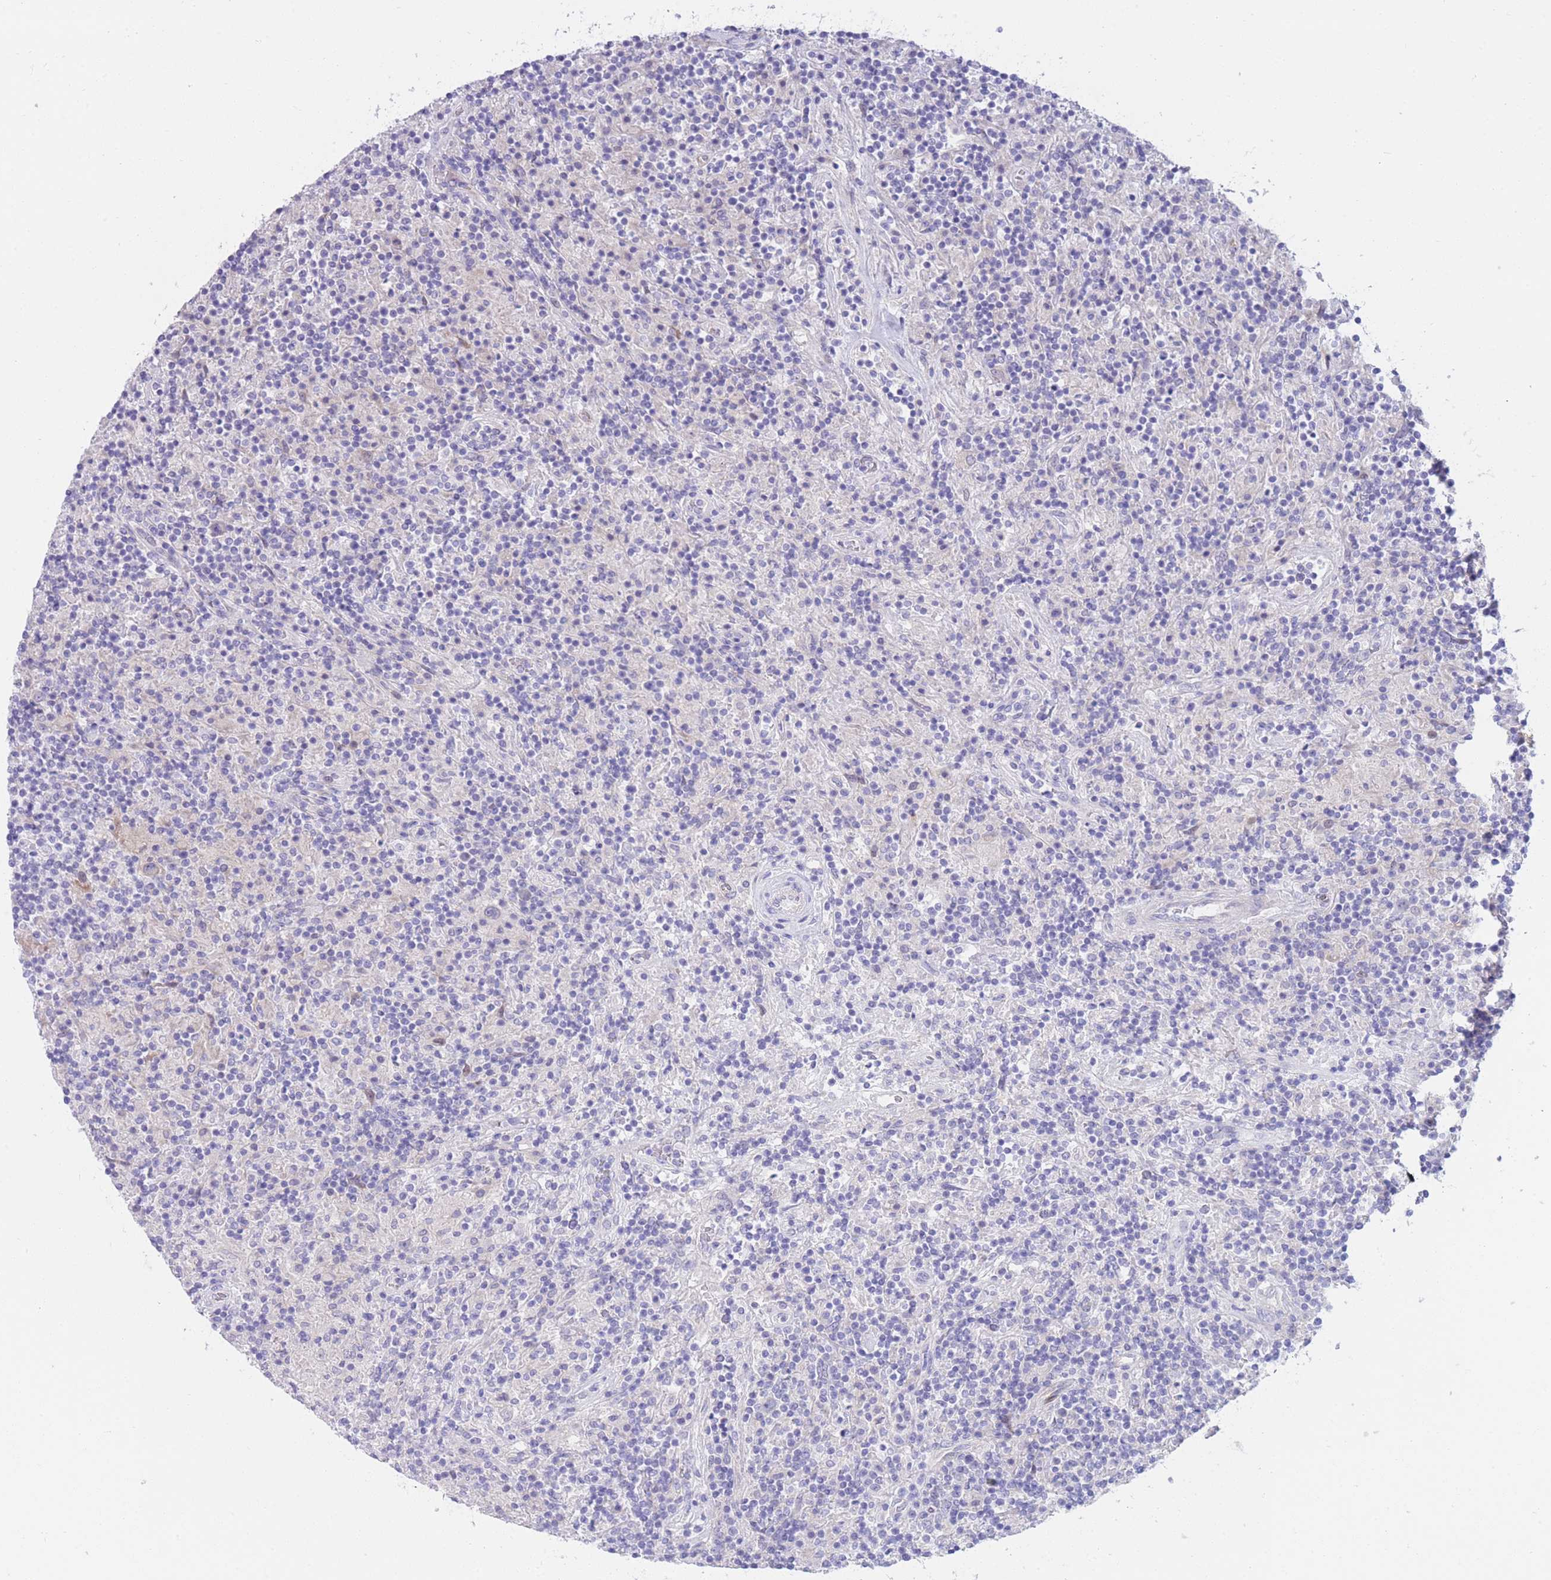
{"staining": {"intensity": "negative", "quantity": "none", "location": "none"}, "tissue": "lymphoma", "cell_type": "Tumor cells", "image_type": "cancer", "snomed": [{"axis": "morphology", "description": "Hodgkin's disease, NOS"}, {"axis": "topography", "description": "Lymph node"}], "caption": "Lymphoma stained for a protein using IHC displays no staining tumor cells.", "gene": "PCDHB3", "patient": {"sex": "male", "age": 70}}